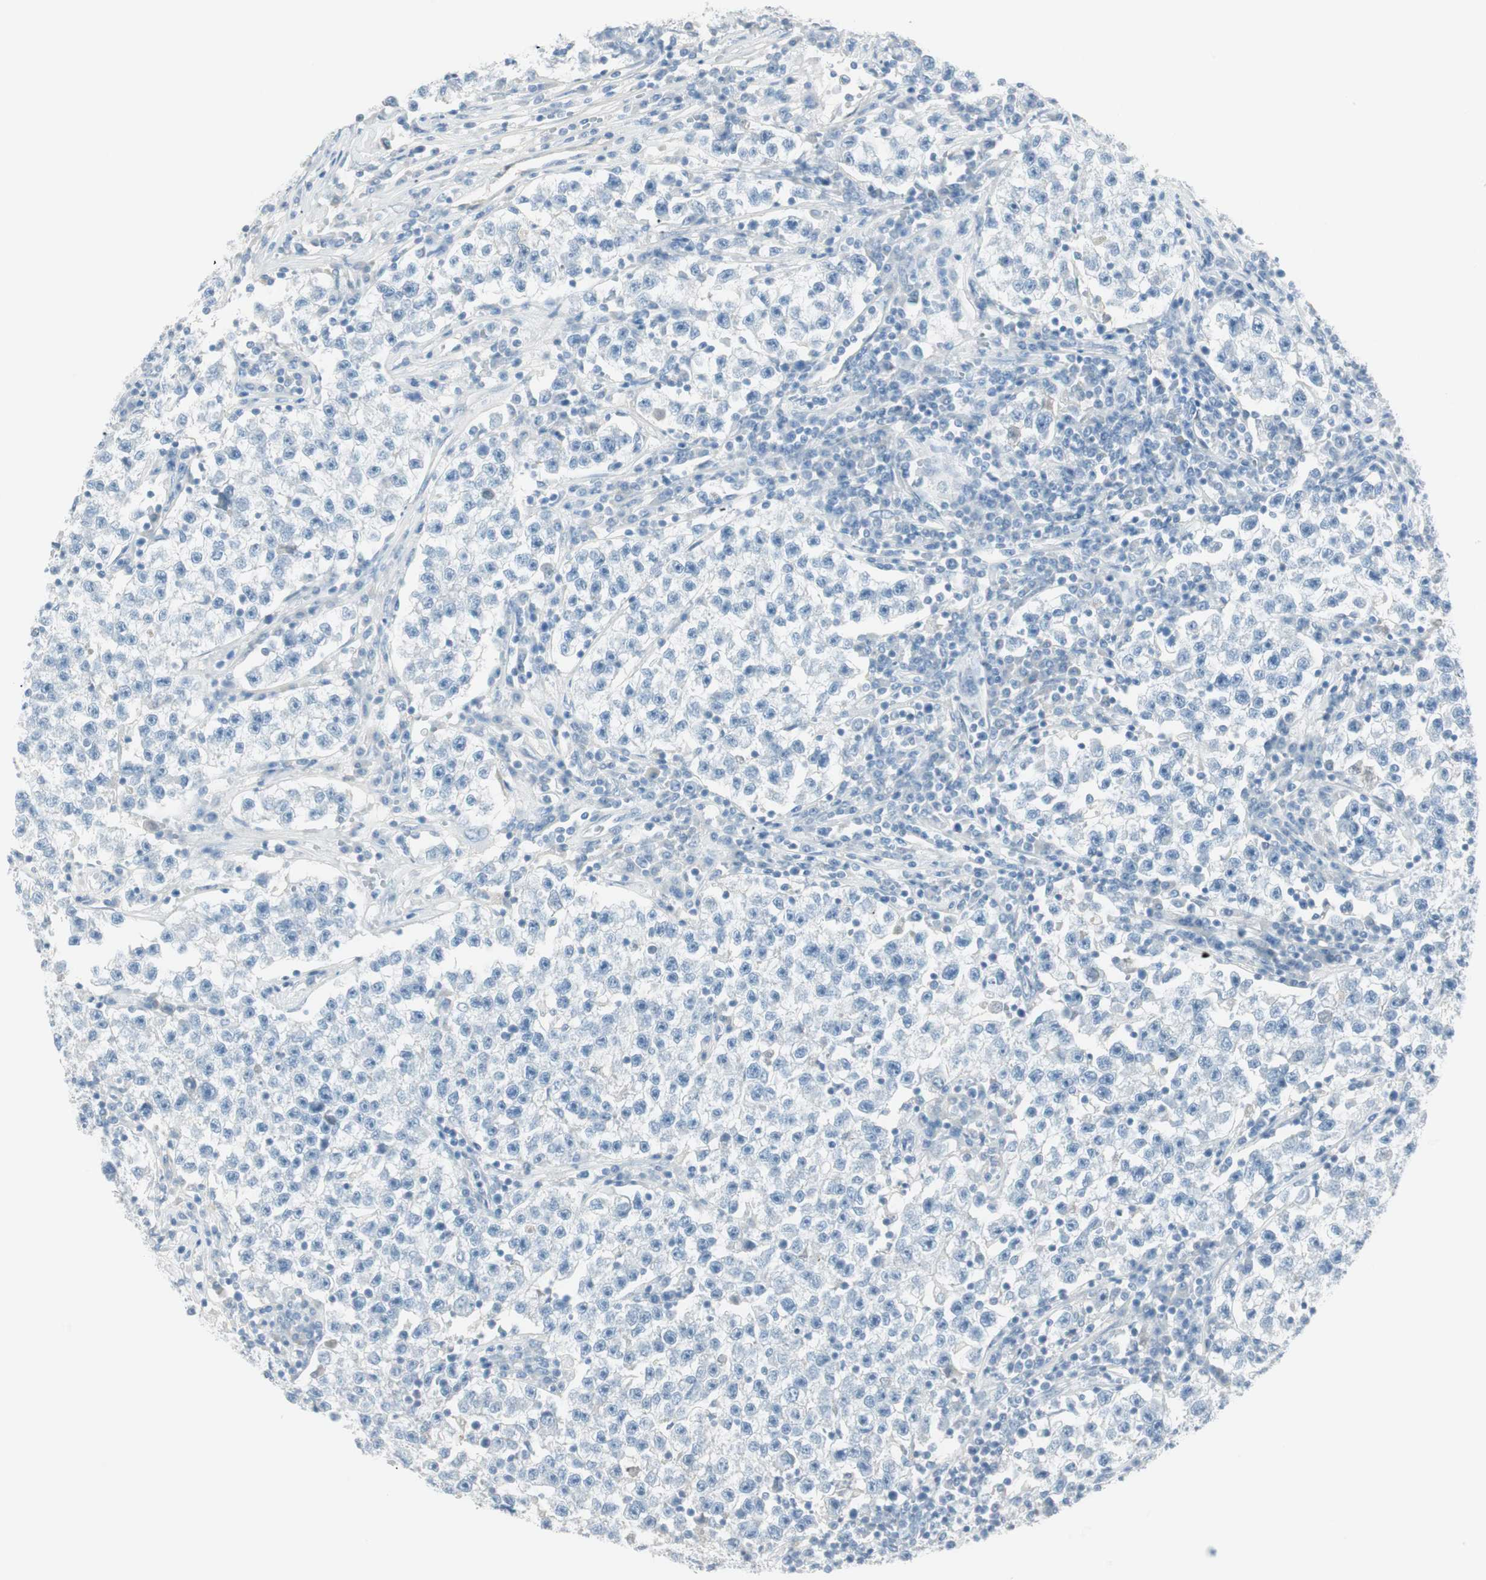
{"staining": {"intensity": "negative", "quantity": "none", "location": "none"}, "tissue": "testis cancer", "cell_type": "Tumor cells", "image_type": "cancer", "snomed": [{"axis": "morphology", "description": "Seminoma, NOS"}, {"axis": "topography", "description": "Testis"}], "caption": "The histopathology image reveals no staining of tumor cells in testis seminoma.", "gene": "ITLN2", "patient": {"sex": "male", "age": 22}}